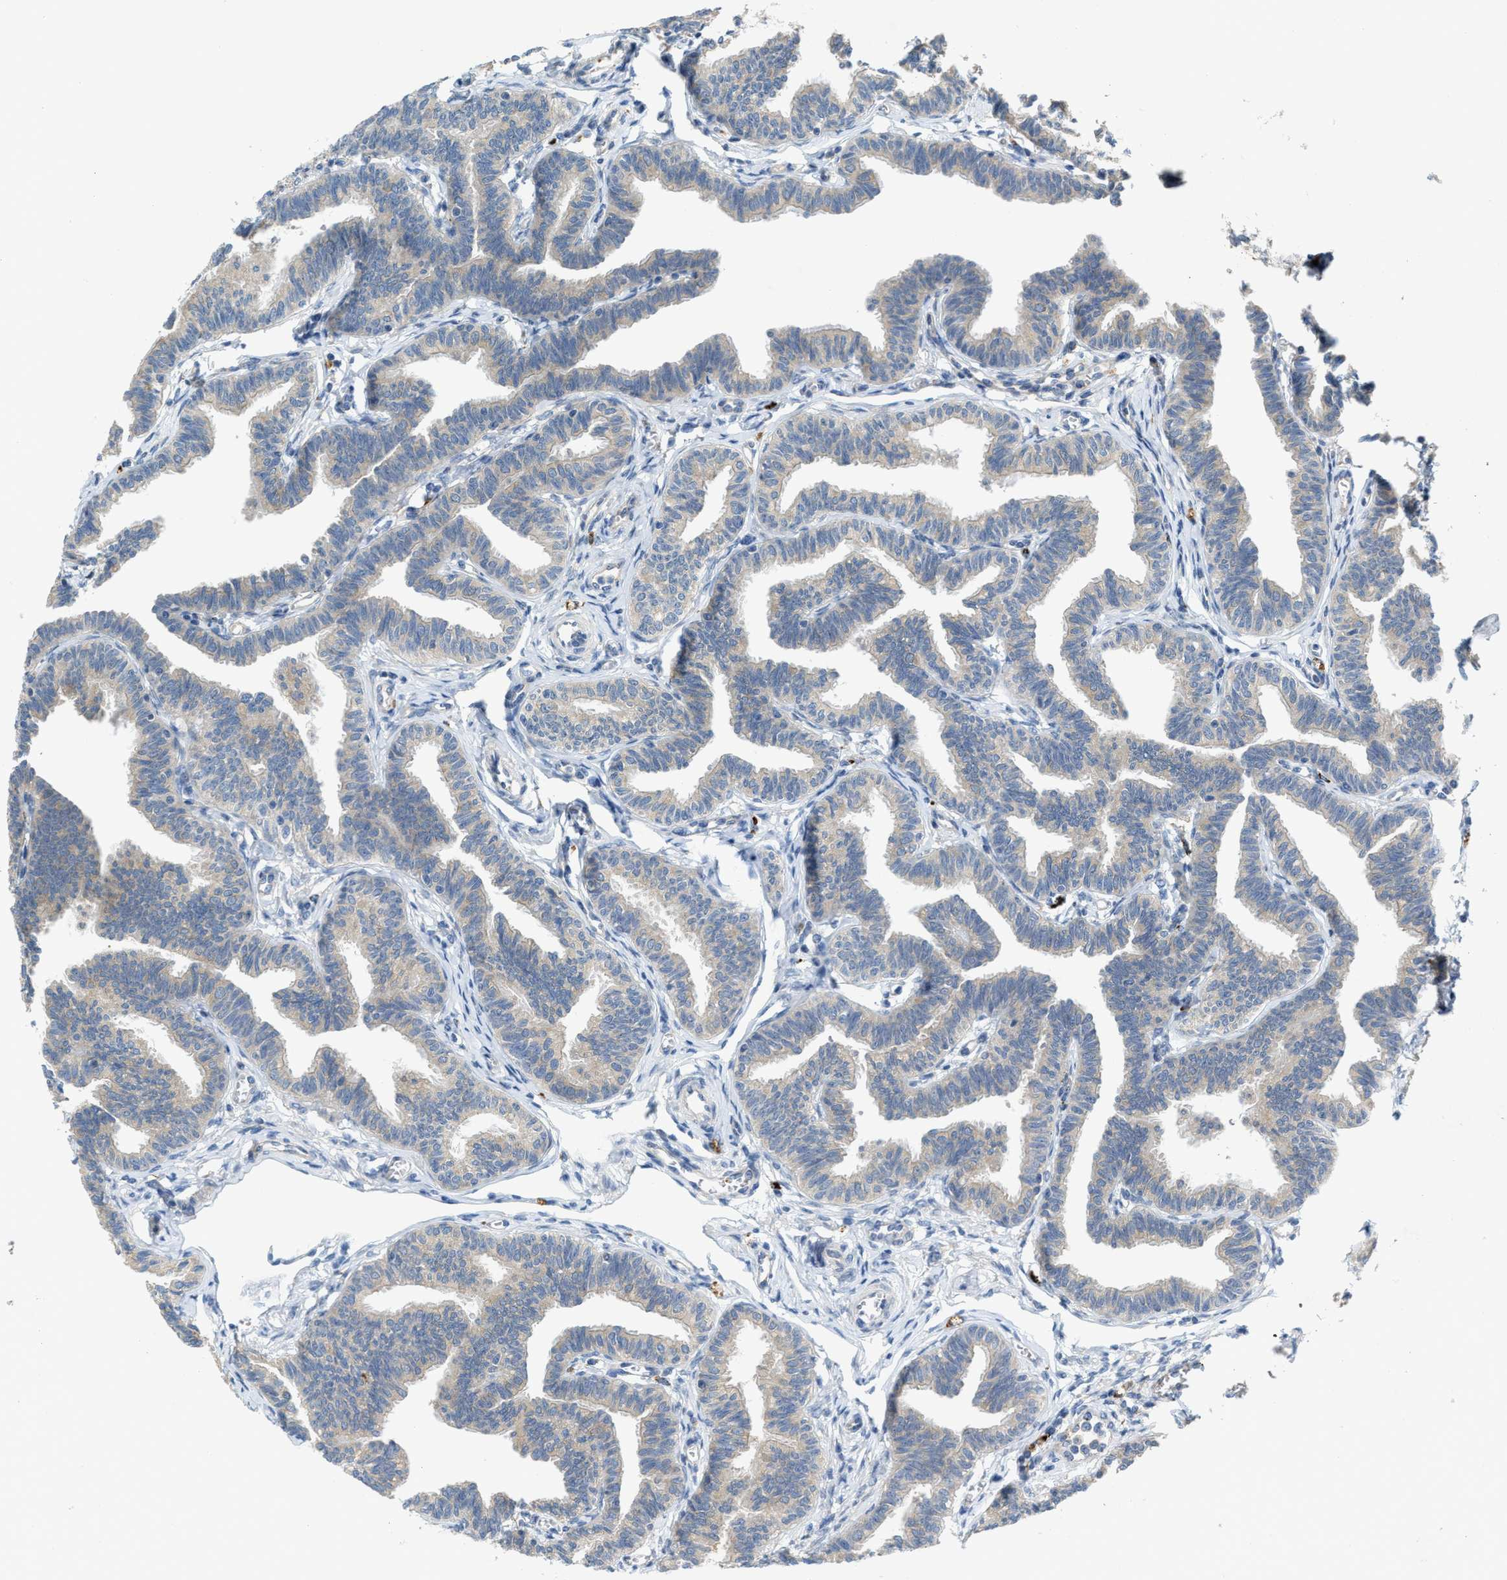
{"staining": {"intensity": "weak", "quantity": "<25%", "location": "cytoplasmic/membranous"}, "tissue": "fallopian tube", "cell_type": "Glandular cells", "image_type": "normal", "snomed": [{"axis": "morphology", "description": "Normal tissue, NOS"}, {"axis": "topography", "description": "Fallopian tube"}, {"axis": "topography", "description": "Ovary"}], "caption": "Immunohistochemistry photomicrograph of unremarkable fallopian tube: human fallopian tube stained with DAB reveals no significant protein positivity in glandular cells. (Stains: DAB (3,3'-diaminobenzidine) immunohistochemistry (IHC) with hematoxylin counter stain, Microscopy: brightfield microscopy at high magnification).", "gene": "KLHDC10", "patient": {"sex": "female", "age": 23}}